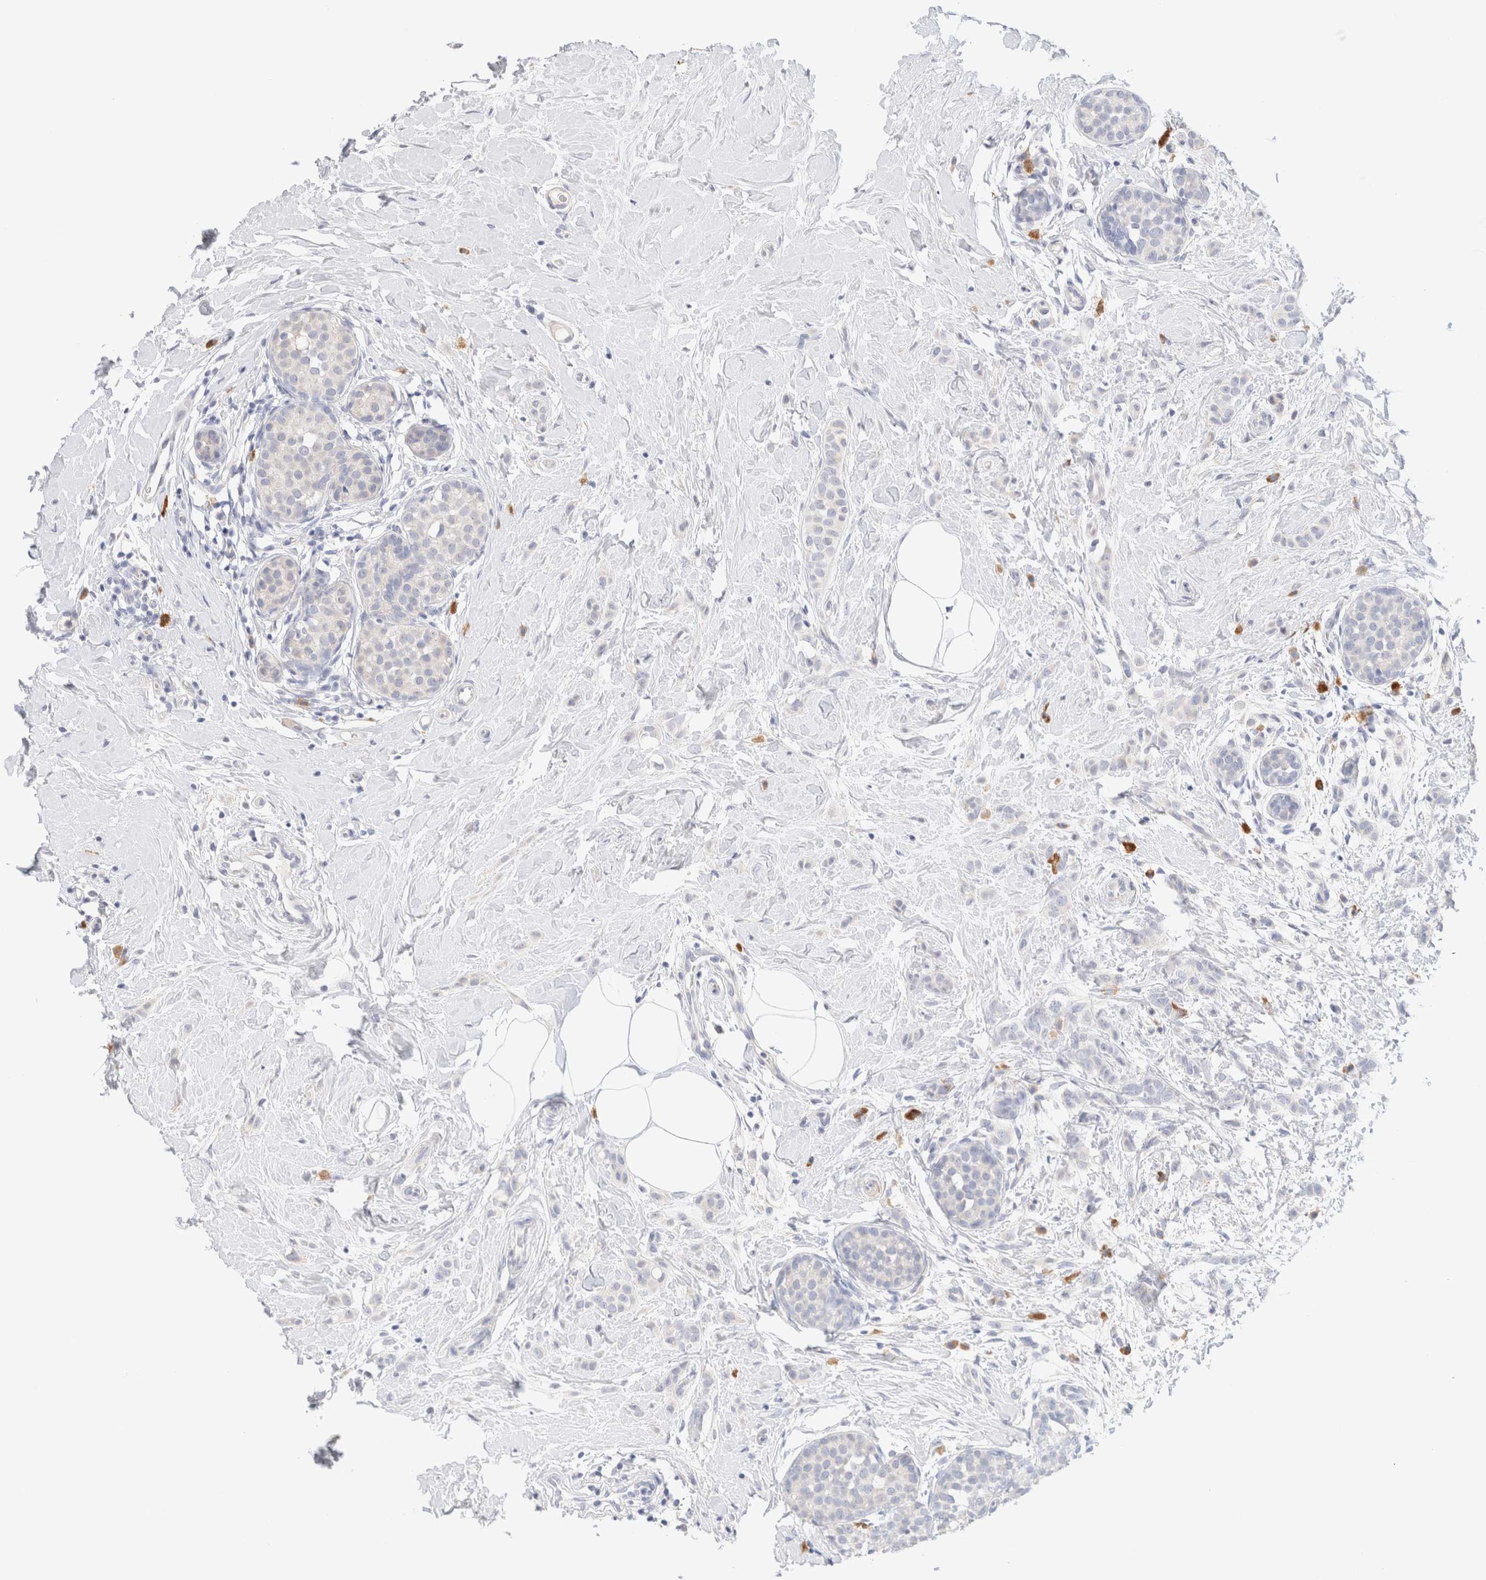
{"staining": {"intensity": "negative", "quantity": "none", "location": "none"}, "tissue": "breast cancer", "cell_type": "Tumor cells", "image_type": "cancer", "snomed": [{"axis": "morphology", "description": "Lobular carcinoma, in situ"}, {"axis": "morphology", "description": "Lobular carcinoma"}, {"axis": "topography", "description": "Breast"}], "caption": "Tumor cells show no significant protein positivity in lobular carcinoma in situ (breast). The staining was performed using DAB (3,3'-diaminobenzidine) to visualize the protein expression in brown, while the nuclei were stained in blue with hematoxylin (Magnification: 20x).", "gene": "GADD45G", "patient": {"sex": "female", "age": 41}}